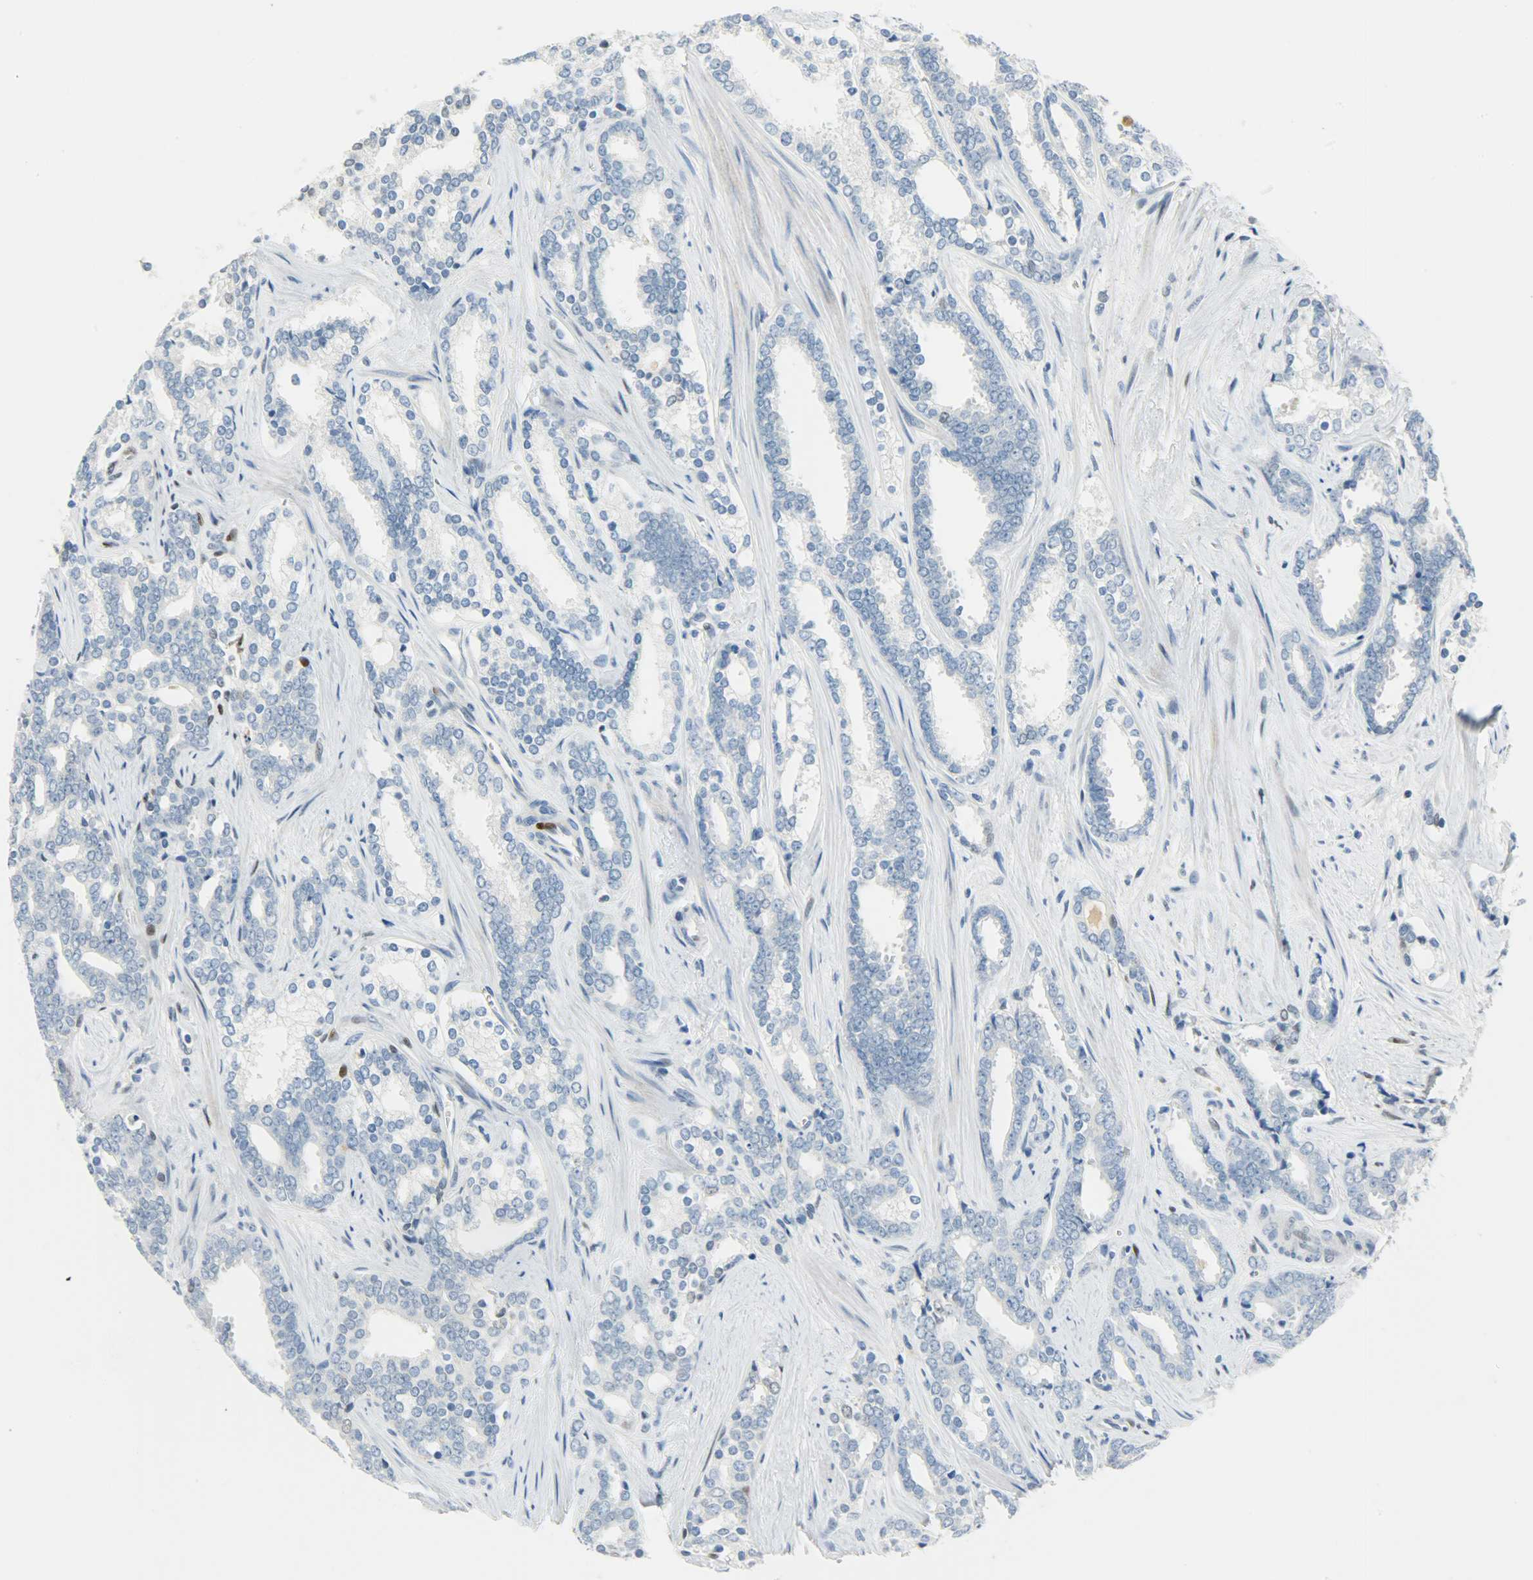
{"staining": {"intensity": "weak", "quantity": "<25%", "location": "nuclear"}, "tissue": "prostate cancer", "cell_type": "Tumor cells", "image_type": "cancer", "snomed": [{"axis": "morphology", "description": "Adenocarcinoma, High grade"}, {"axis": "topography", "description": "Prostate"}], "caption": "This is a micrograph of IHC staining of prostate cancer, which shows no expression in tumor cells.", "gene": "JUNB", "patient": {"sex": "male", "age": 67}}